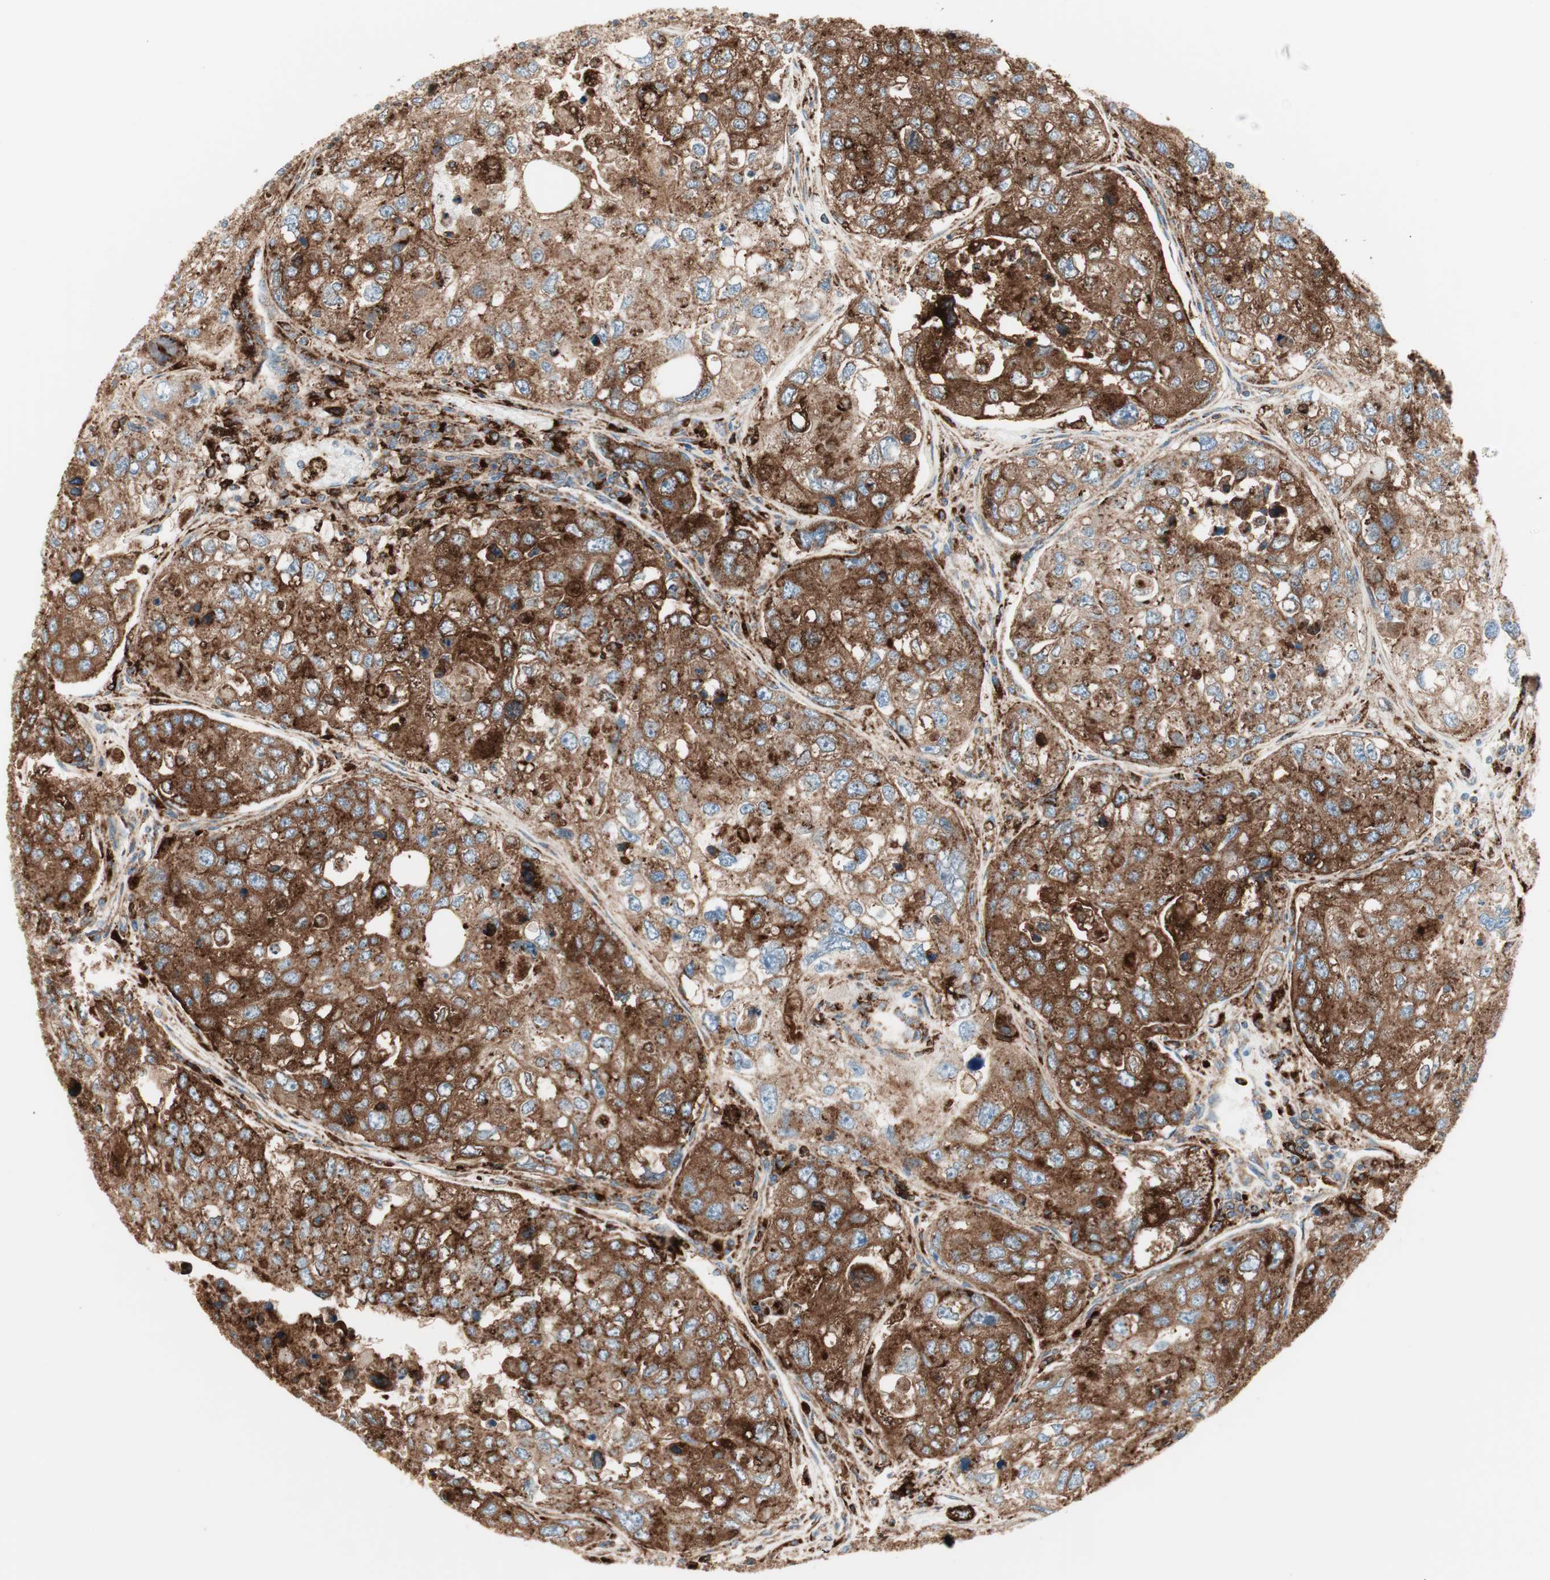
{"staining": {"intensity": "moderate", "quantity": "25%-75%", "location": "cytoplasmic/membranous"}, "tissue": "urothelial cancer", "cell_type": "Tumor cells", "image_type": "cancer", "snomed": [{"axis": "morphology", "description": "Urothelial carcinoma, High grade"}, {"axis": "topography", "description": "Lymph node"}, {"axis": "topography", "description": "Urinary bladder"}], "caption": "A histopathology image of human urothelial carcinoma (high-grade) stained for a protein exhibits moderate cytoplasmic/membranous brown staining in tumor cells.", "gene": "ATP6V1G1", "patient": {"sex": "male", "age": 51}}